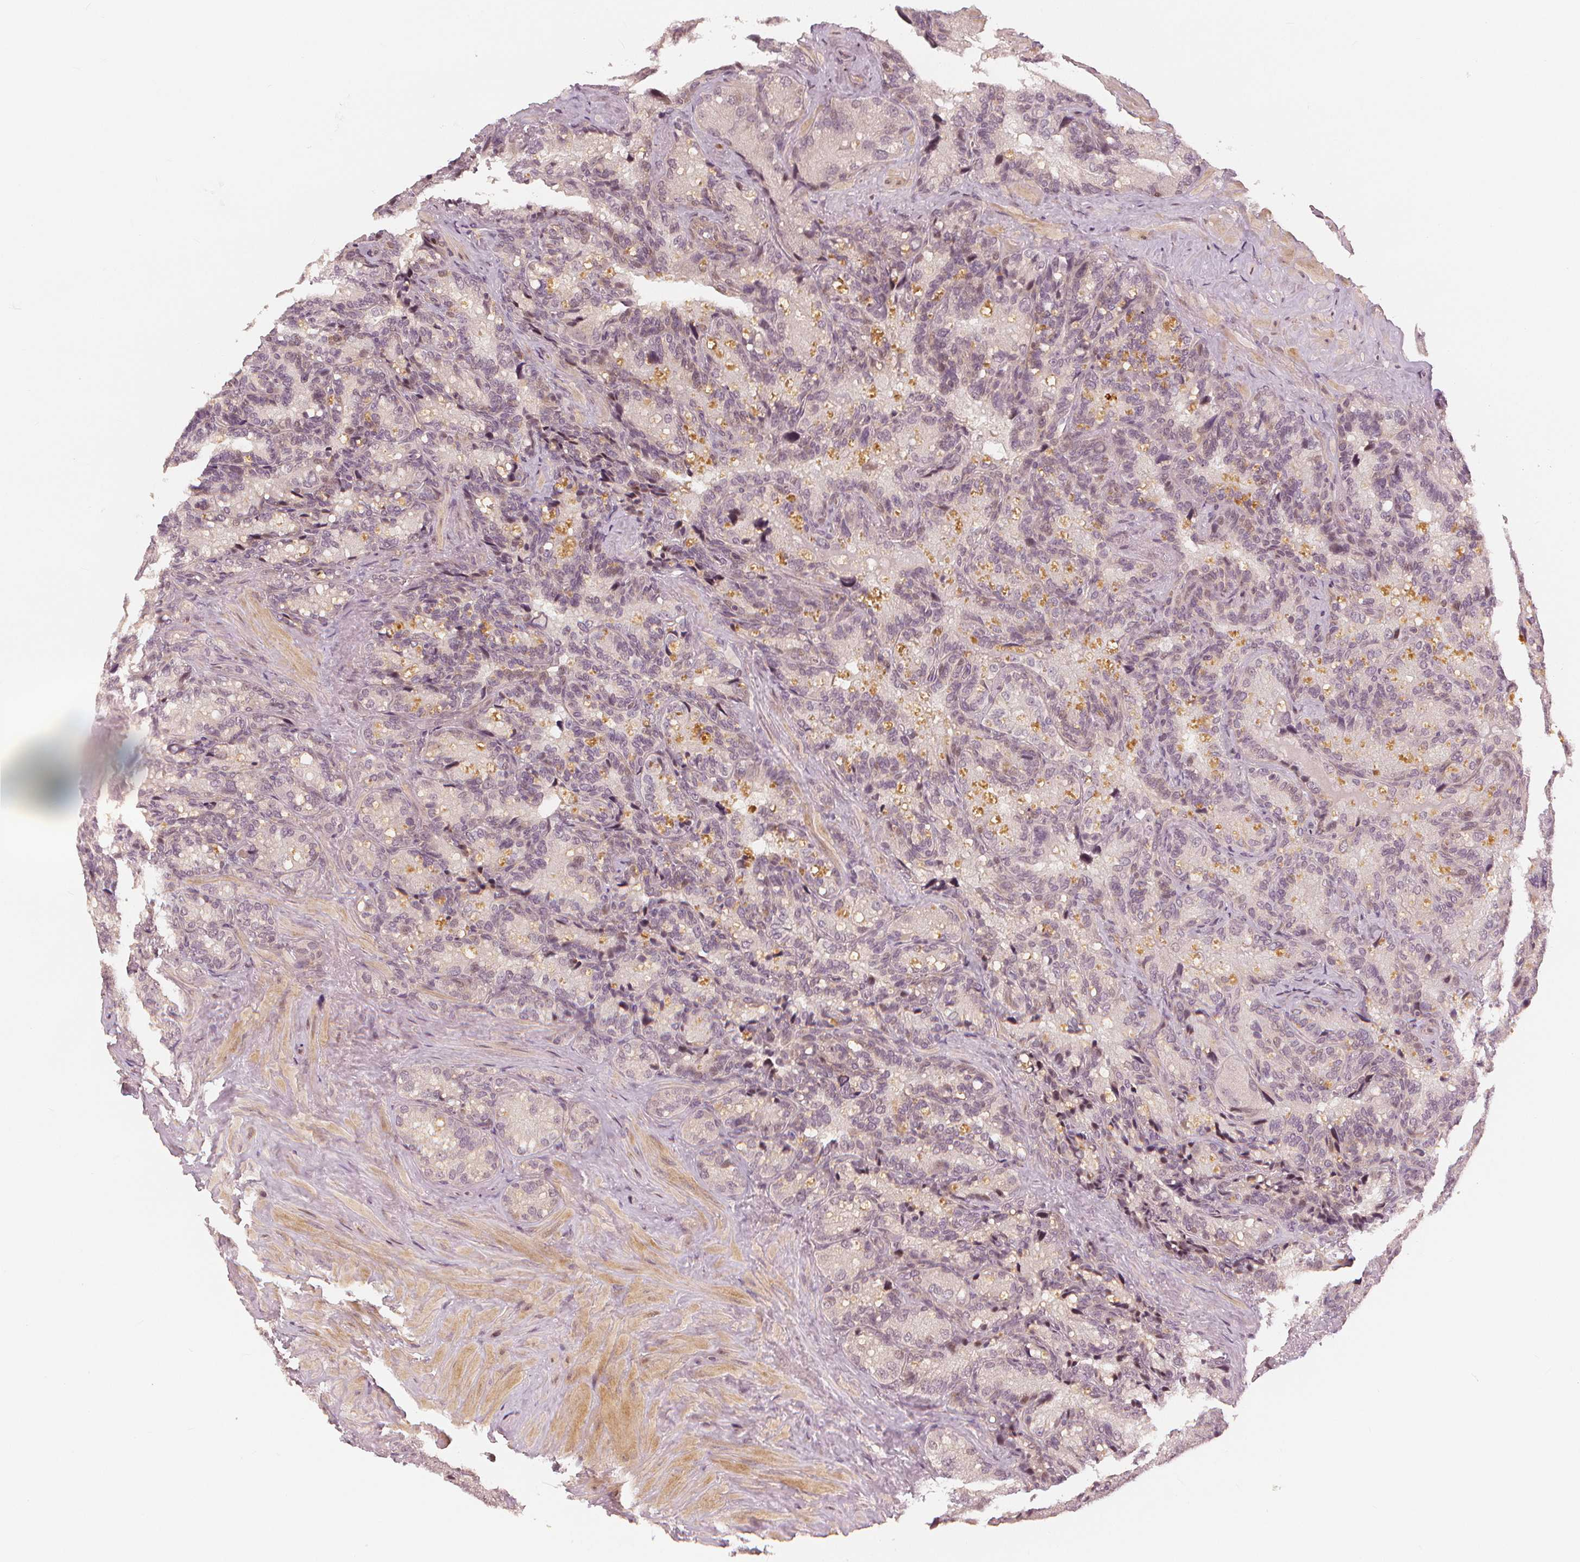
{"staining": {"intensity": "weak", "quantity": "<25%", "location": "nuclear"}, "tissue": "seminal vesicle", "cell_type": "Glandular cells", "image_type": "normal", "snomed": [{"axis": "morphology", "description": "Normal tissue, NOS"}, {"axis": "topography", "description": "Seminal veicle"}], "caption": "Protein analysis of normal seminal vesicle exhibits no significant positivity in glandular cells. The staining is performed using DAB (3,3'-diaminobenzidine) brown chromogen with nuclei counter-stained in using hematoxylin.", "gene": "SLC34A1", "patient": {"sex": "male", "age": 60}}